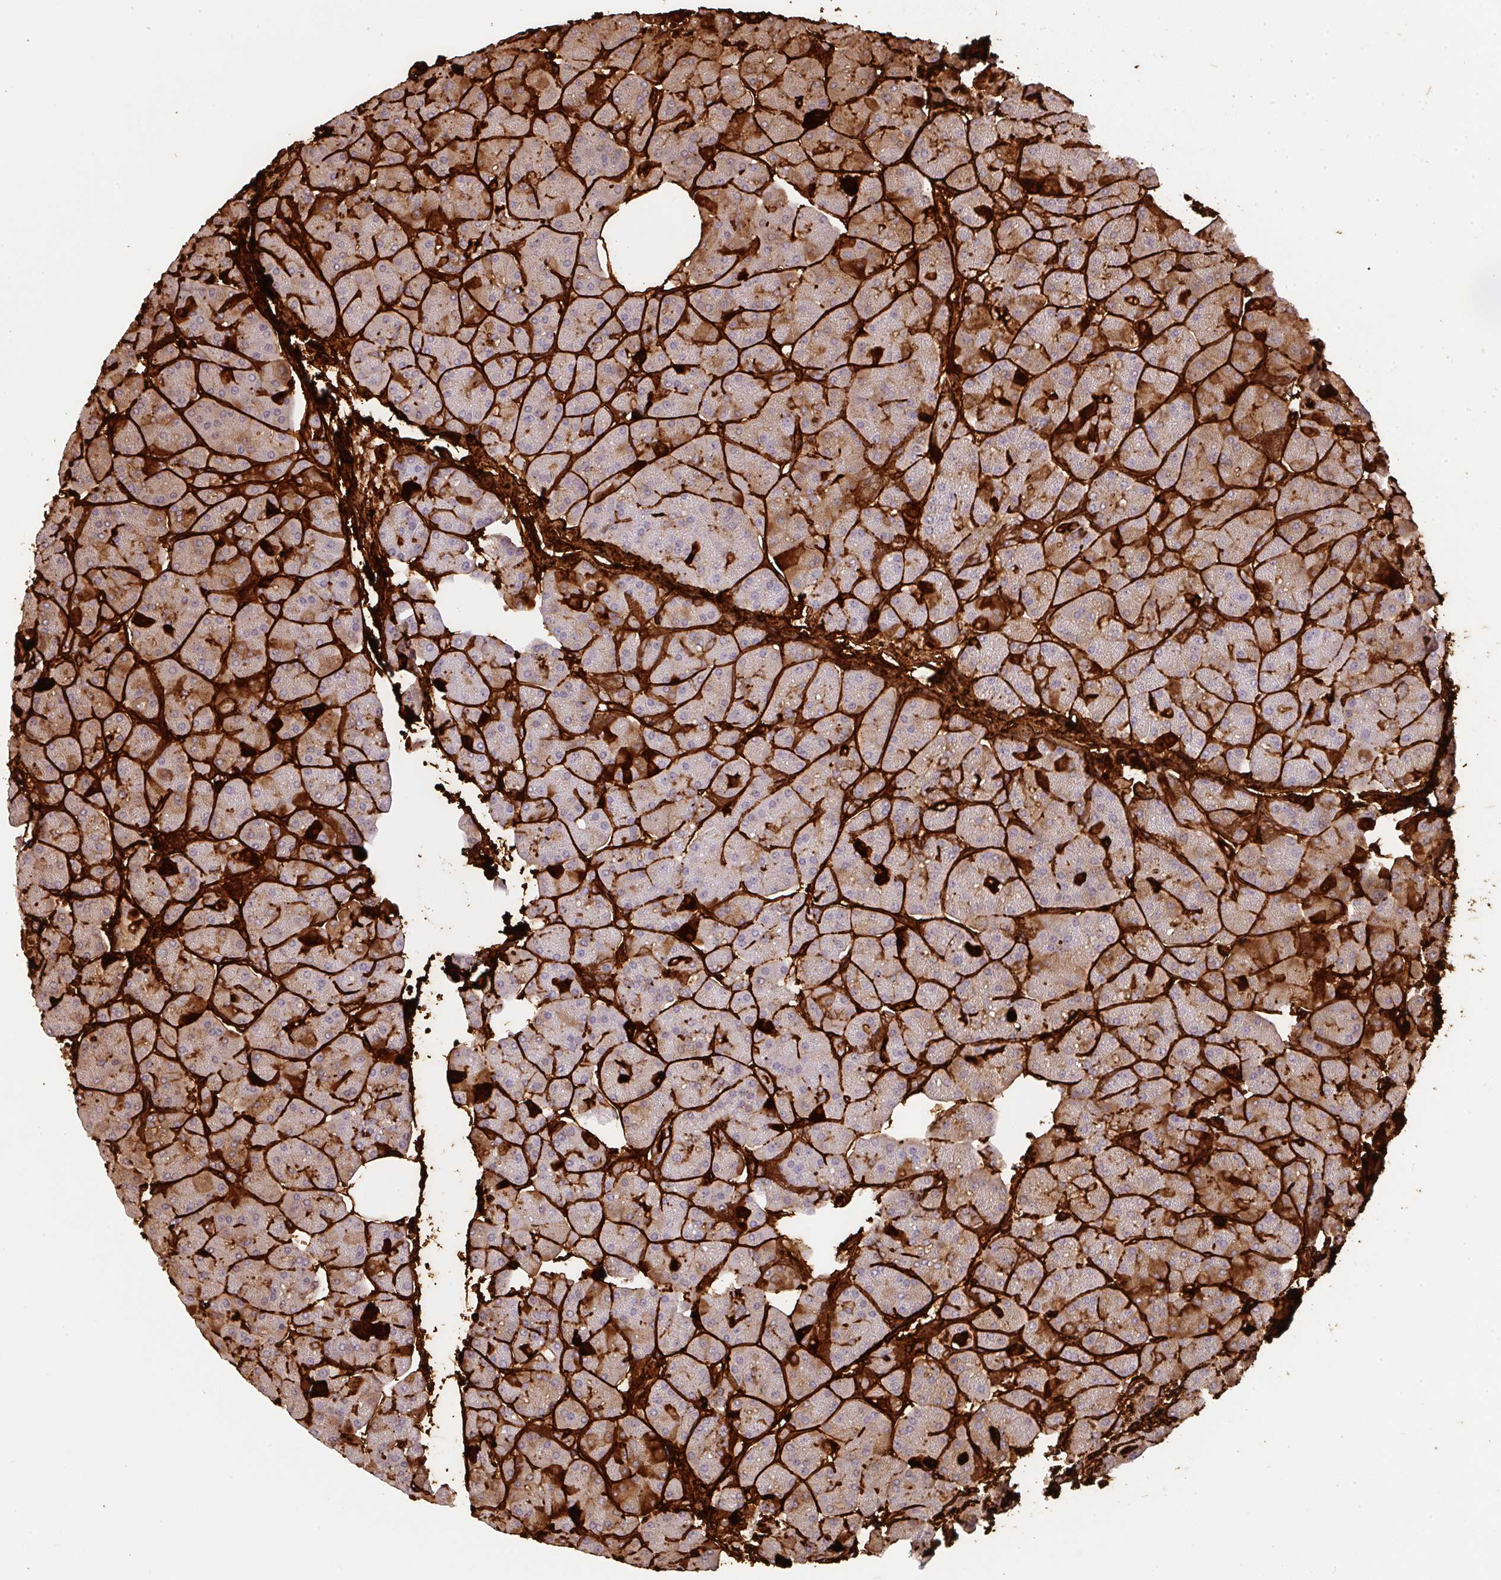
{"staining": {"intensity": "strong", "quantity": "<25%", "location": "cytoplasmic/membranous"}, "tissue": "pancreas", "cell_type": "Exocrine glandular cells", "image_type": "normal", "snomed": [{"axis": "morphology", "description": "Normal tissue, NOS"}, {"axis": "topography", "description": "Pancreas"}, {"axis": "topography", "description": "Peripheral nerve tissue"}], "caption": "Immunohistochemical staining of unremarkable human pancreas exhibits strong cytoplasmic/membranous protein staining in about <25% of exocrine glandular cells.", "gene": "COL3A1", "patient": {"sex": "male", "age": 54}}